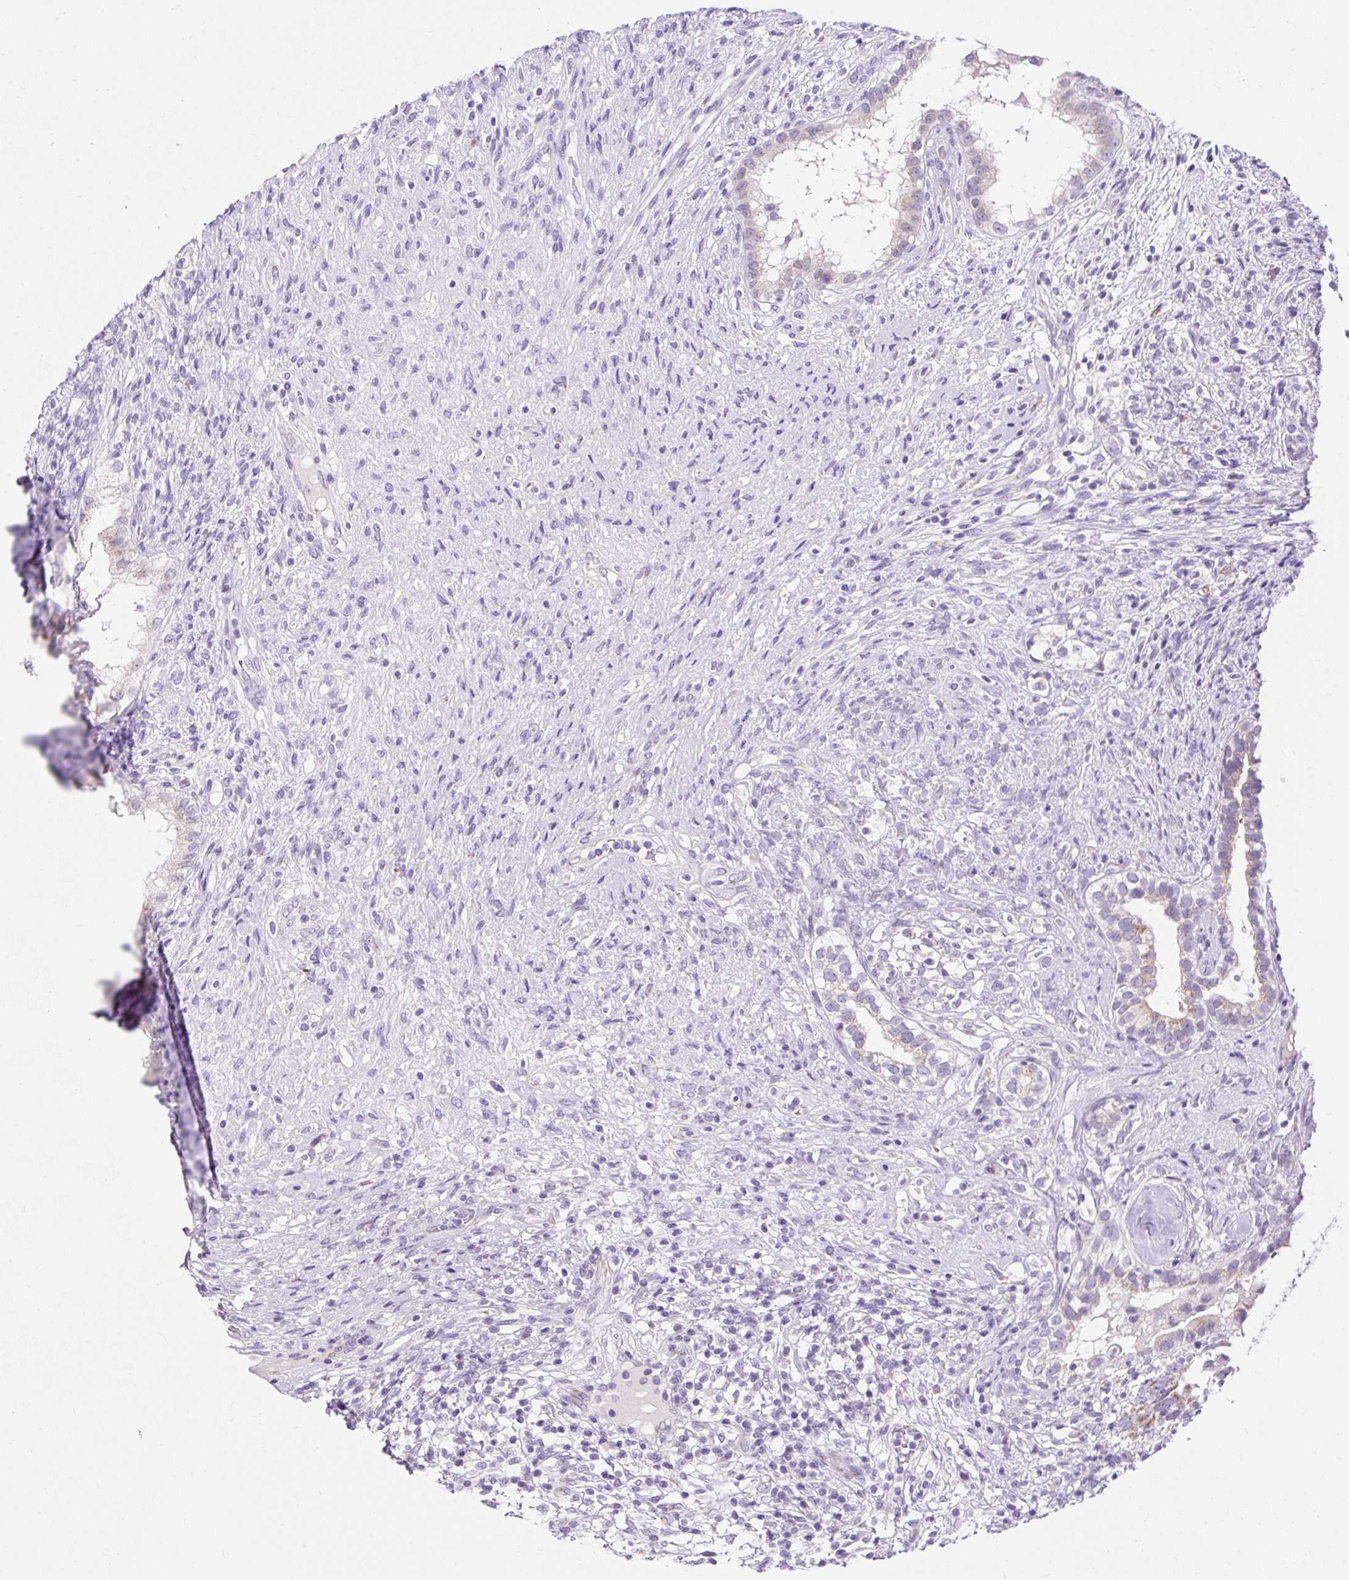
{"staining": {"intensity": "weak", "quantity": "<25%", "location": "cytoplasmic/membranous"}, "tissue": "testis cancer", "cell_type": "Tumor cells", "image_type": "cancer", "snomed": [{"axis": "morphology", "description": "Seminoma, NOS"}, {"axis": "morphology", "description": "Carcinoma, Embryonal, NOS"}, {"axis": "topography", "description": "Testis"}], "caption": "The histopathology image exhibits no significant staining in tumor cells of testis cancer.", "gene": "GOLGA8A", "patient": {"sex": "male", "age": 41}}